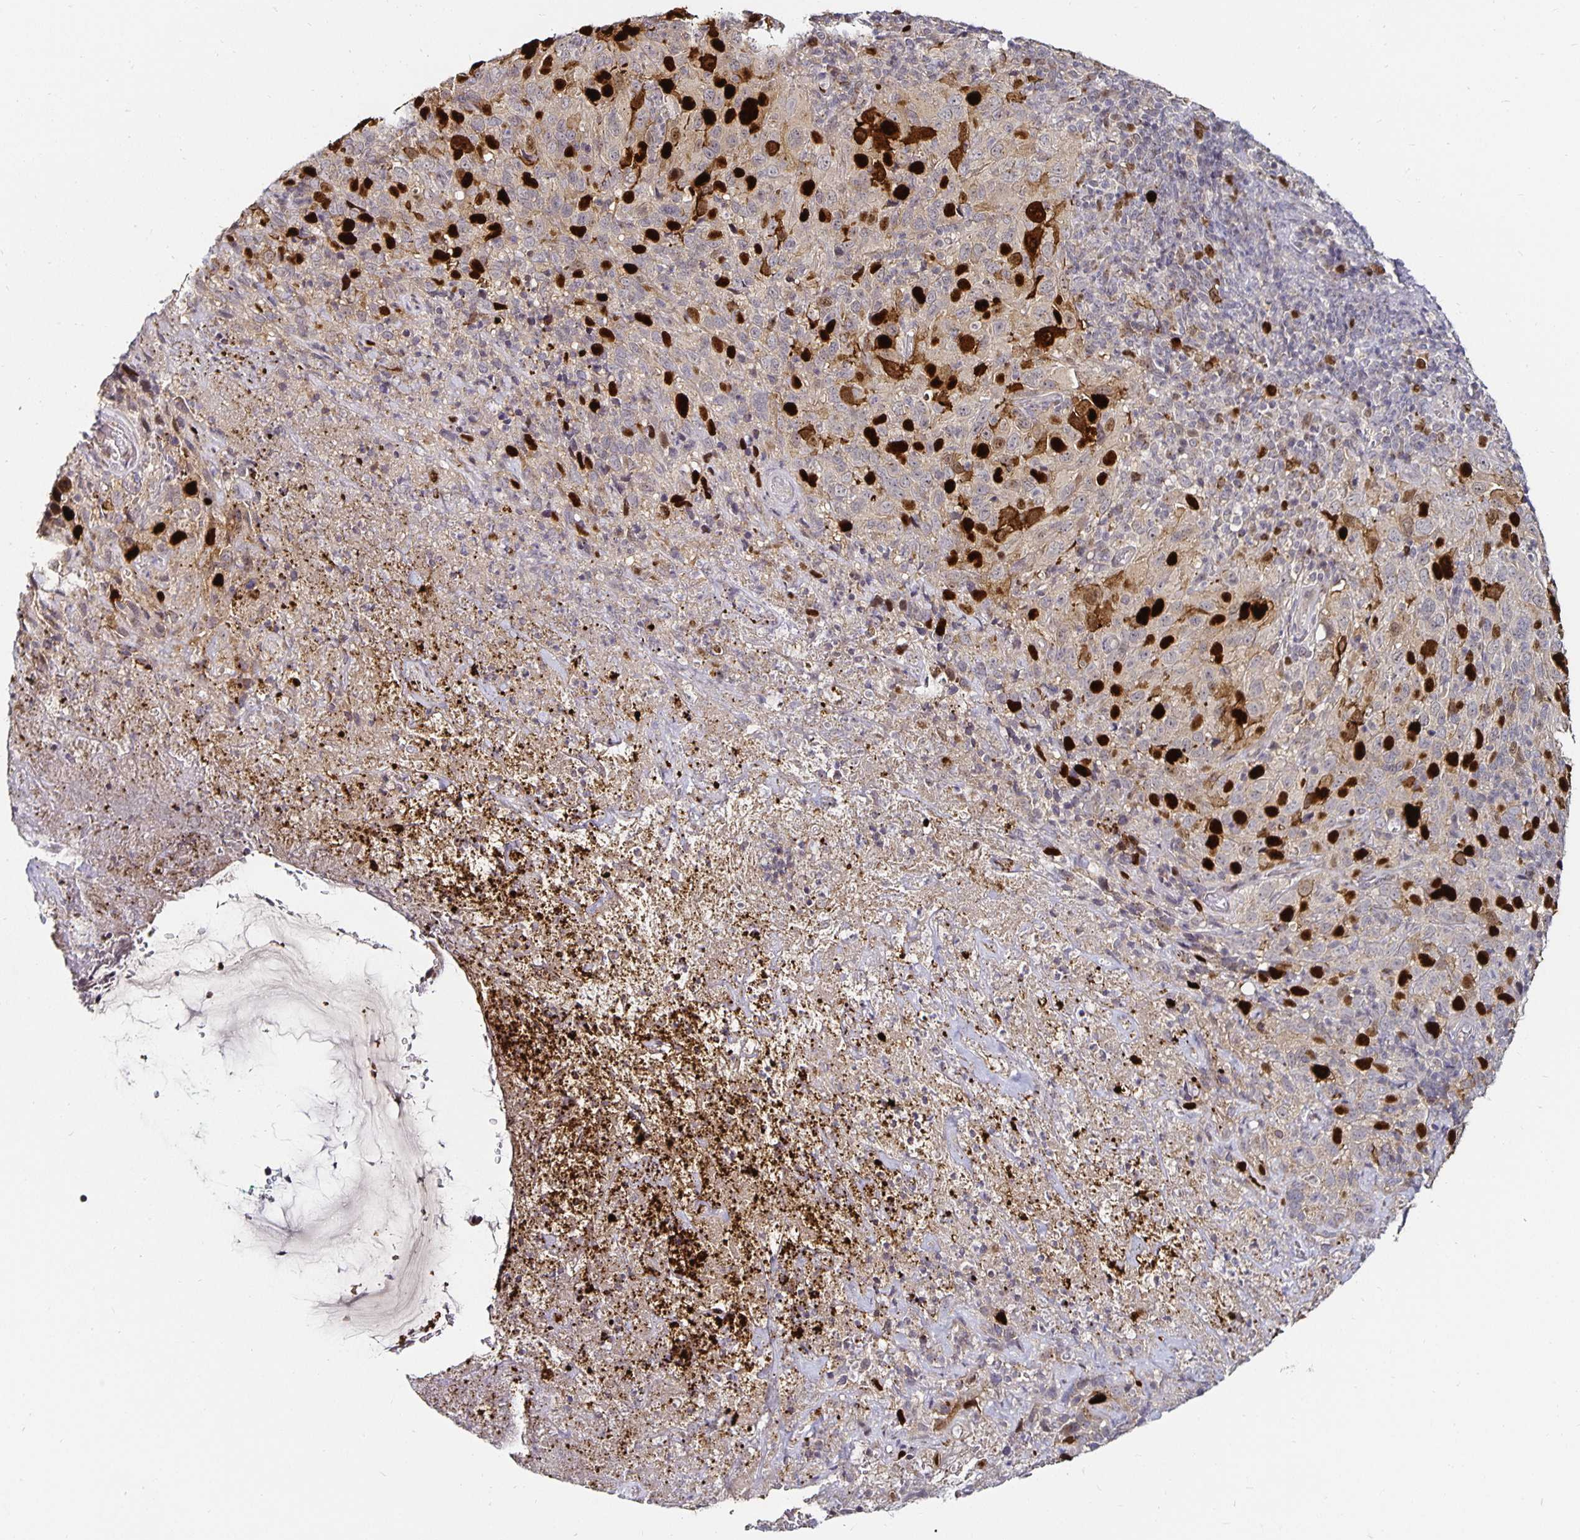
{"staining": {"intensity": "strong", "quantity": "<25%", "location": "nuclear"}, "tissue": "cervical cancer", "cell_type": "Tumor cells", "image_type": "cancer", "snomed": [{"axis": "morphology", "description": "Squamous cell carcinoma, NOS"}, {"axis": "topography", "description": "Cervix"}], "caption": "The photomicrograph demonstrates a brown stain indicating the presence of a protein in the nuclear of tumor cells in cervical cancer (squamous cell carcinoma).", "gene": "ANLN", "patient": {"sex": "female", "age": 51}}